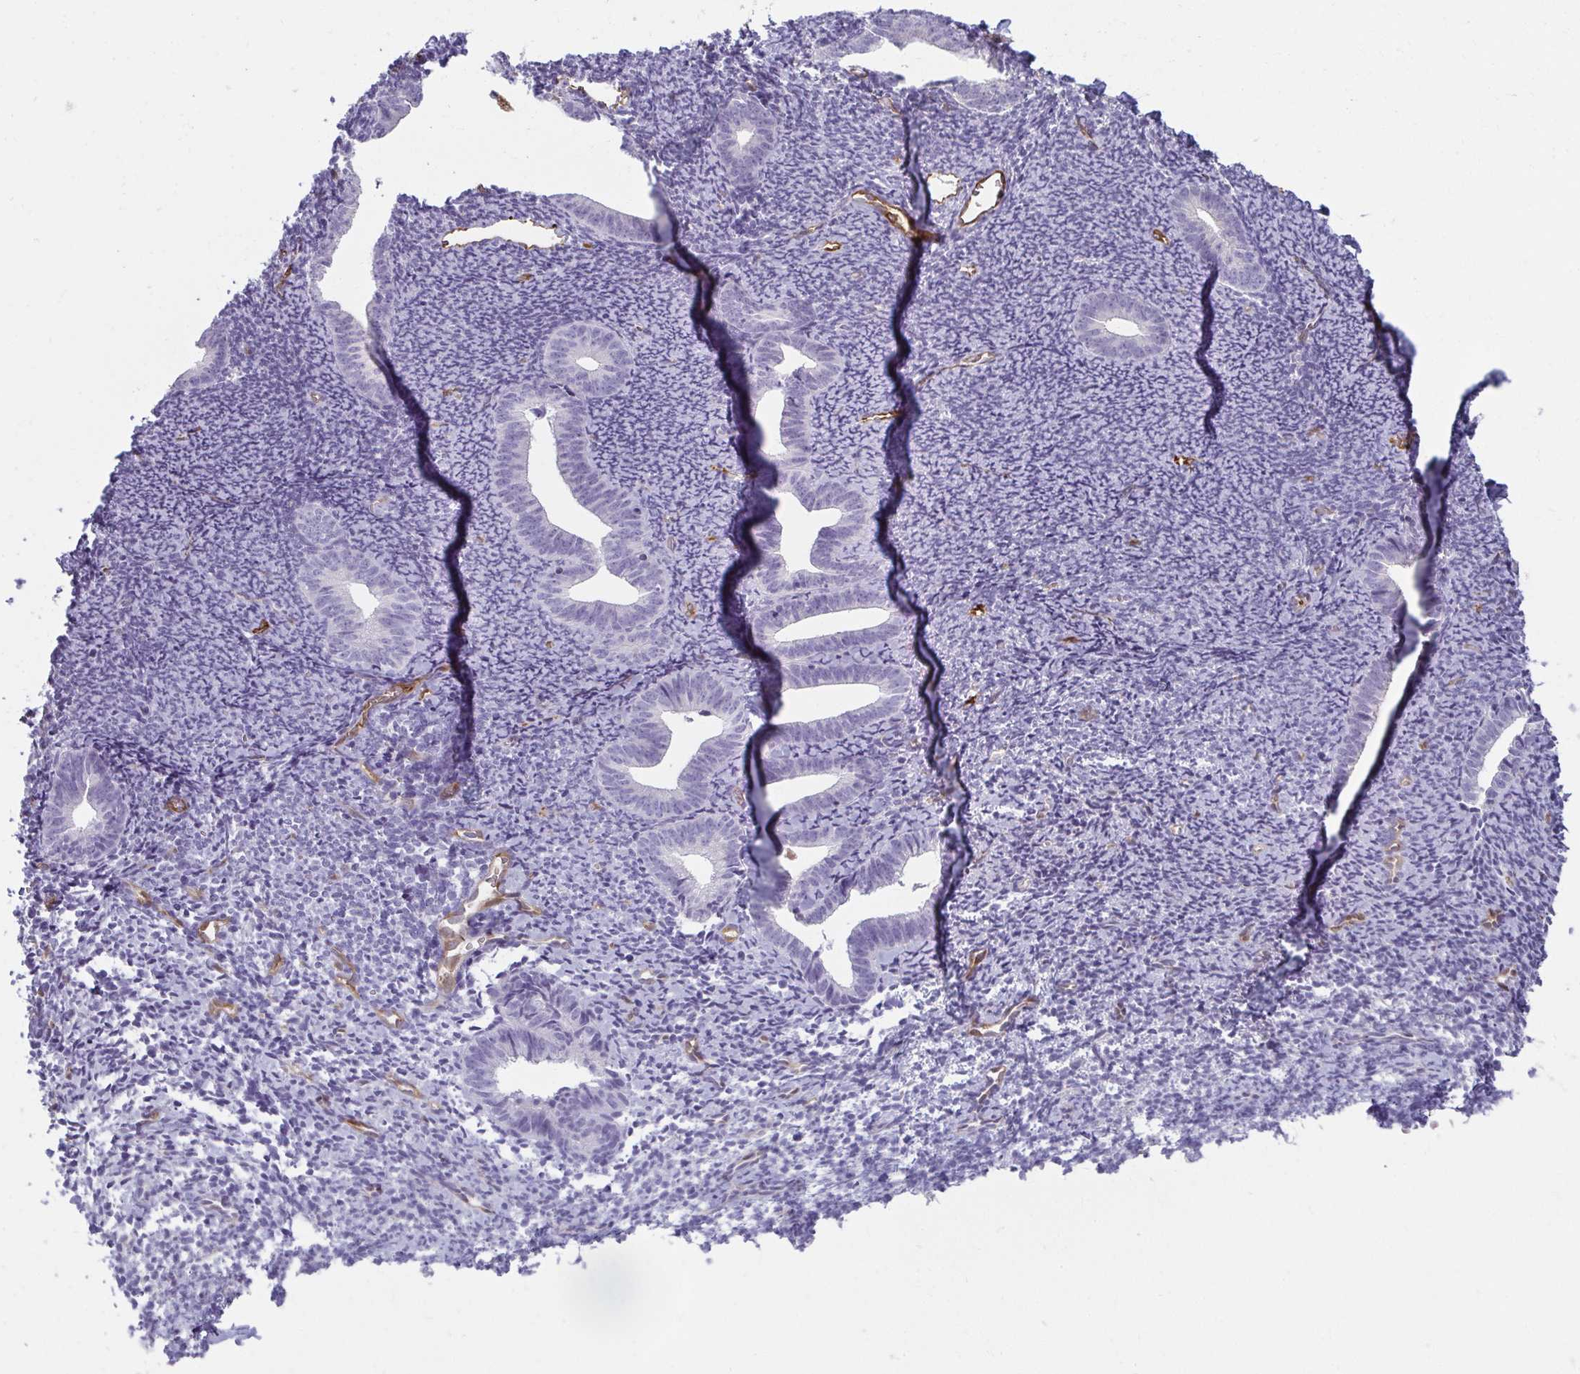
{"staining": {"intensity": "negative", "quantity": "none", "location": "none"}, "tissue": "endometrium", "cell_type": "Cells in endometrial stroma", "image_type": "normal", "snomed": [{"axis": "morphology", "description": "Normal tissue, NOS"}, {"axis": "topography", "description": "Endometrium"}], "caption": "This is an immunohistochemistry image of unremarkable human endometrium. There is no positivity in cells in endometrial stroma.", "gene": "PDE2A", "patient": {"sex": "female", "age": 39}}